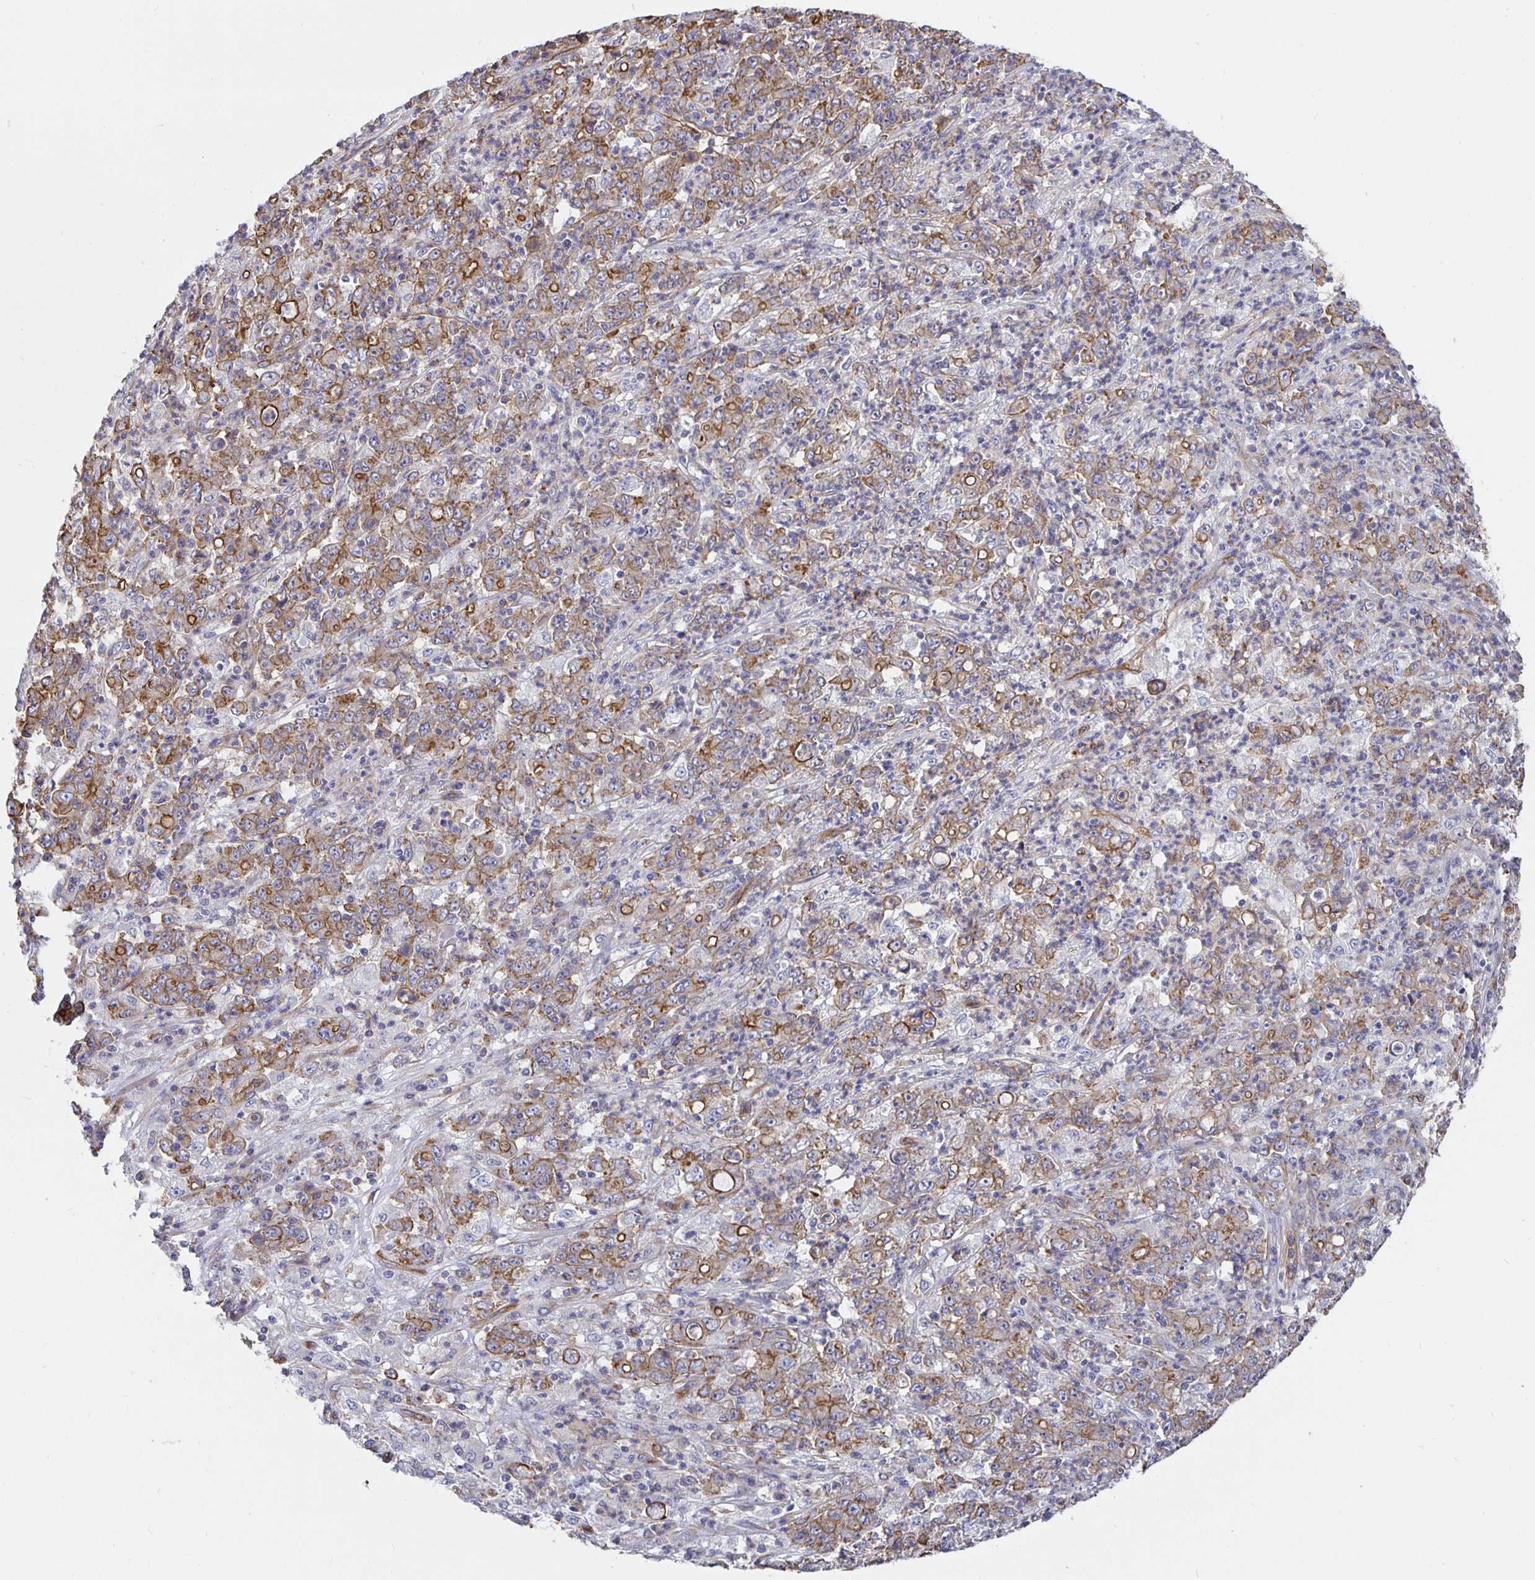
{"staining": {"intensity": "moderate", "quantity": "25%-75%", "location": "cytoplasmic/membranous"}, "tissue": "stomach cancer", "cell_type": "Tumor cells", "image_type": "cancer", "snomed": [{"axis": "morphology", "description": "Adenocarcinoma, NOS"}, {"axis": "topography", "description": "Stomach, lower"}], "caption": "Protein staining of adenocarcinoma (stomach) tissue demonstrates moderate cytoplasmic/membranous positivity in about 25%-75% of tumor cells. (Stains: DAB in brown, nuclei in blue, Microscopy: brightfield microscopy at high magnification).", "gene": "ARHGEF39", "patient": {"sex": "female", "age": 71}}